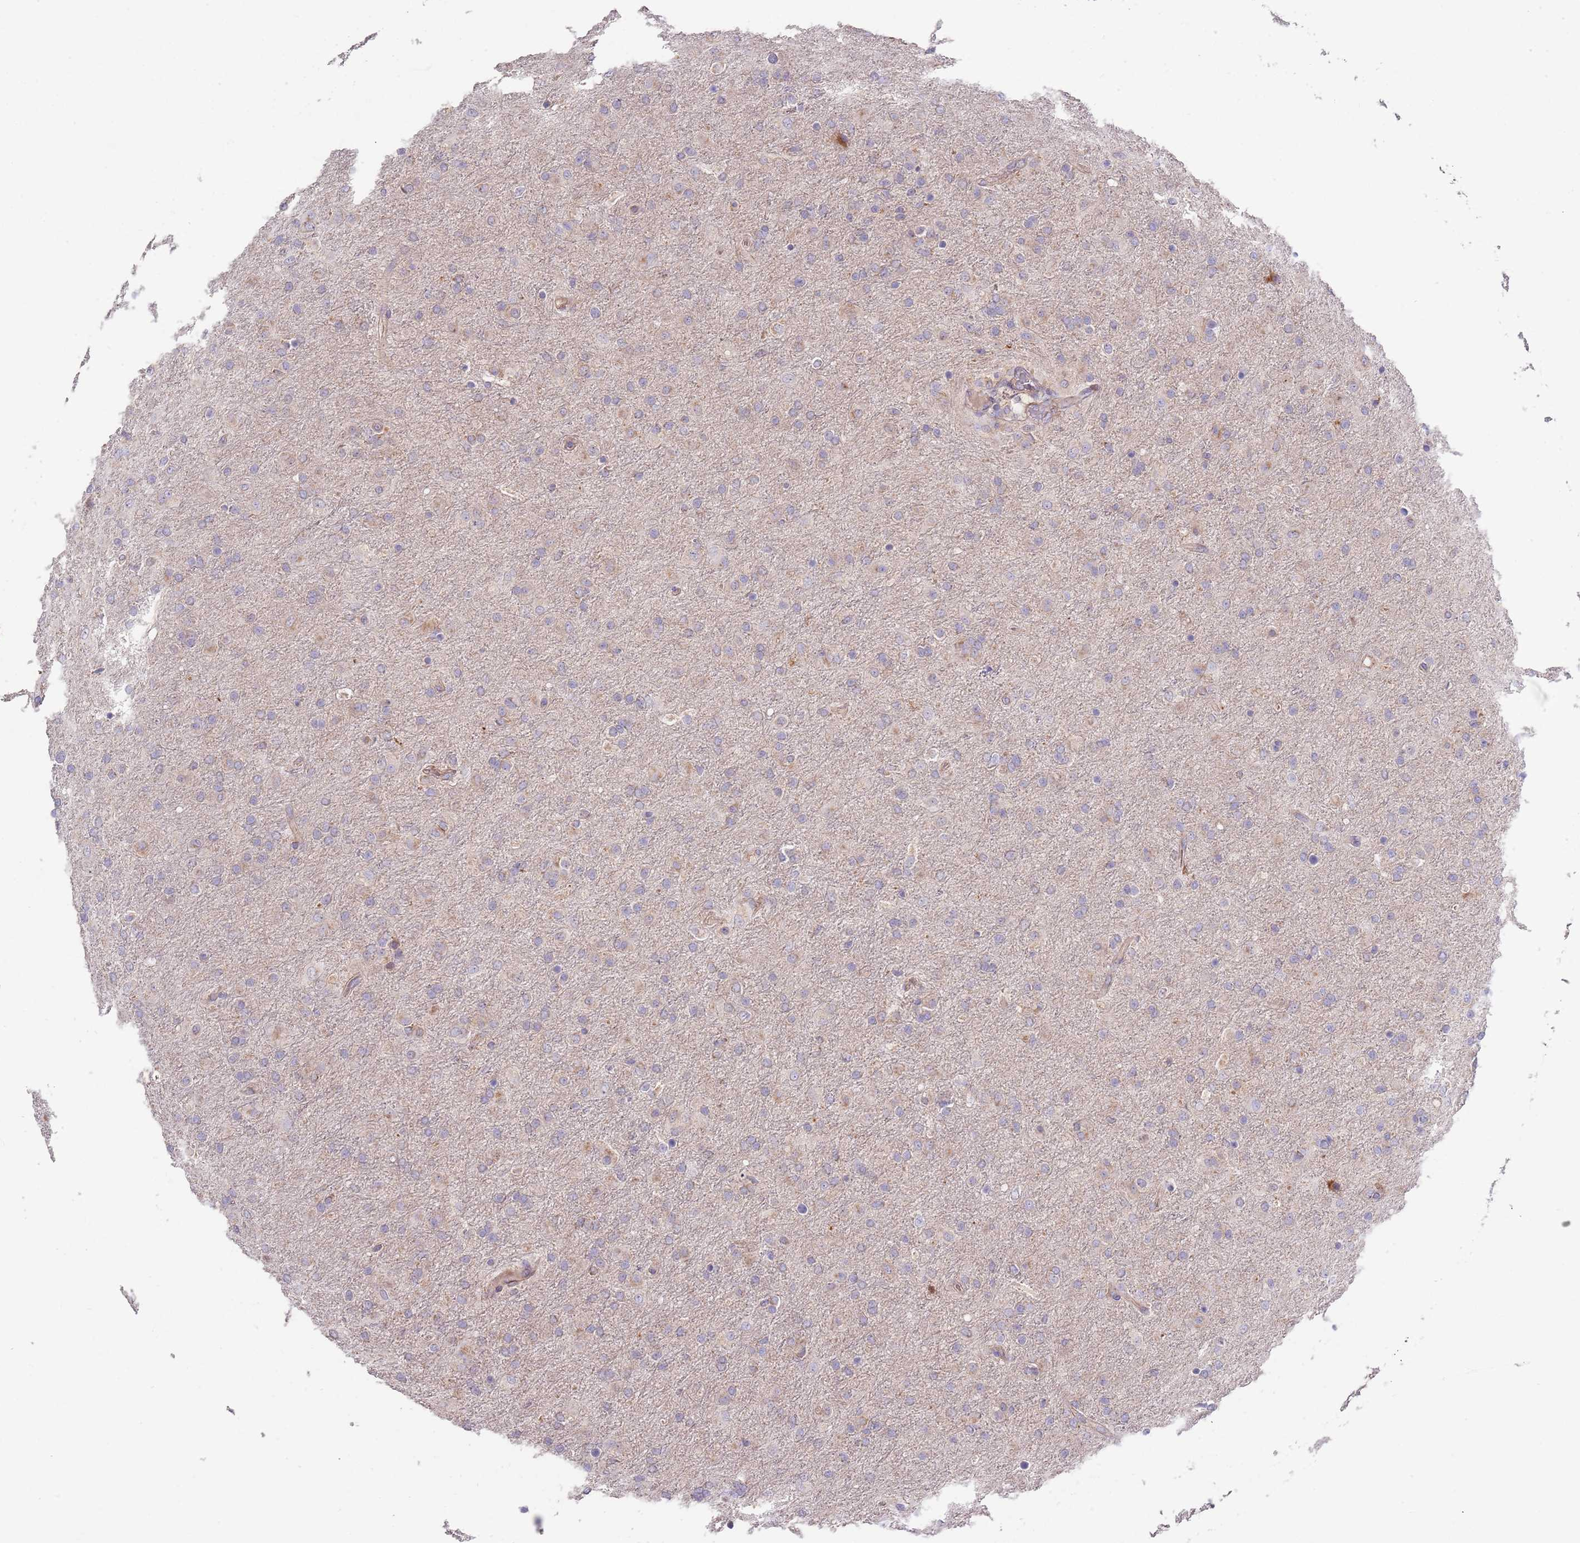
{"staining": {"intensity": "negative", "quantity": "none", "location": "none"}, "tissue": "glioma", "cell_type": "Tumor cells", "image_type": "cancer", "snomed": [{"axis": "morphology", "description": "Glioma, malignant, Low grade"}, {"axis": "topography", "description": "Brain"}], "caption": "Tumor cells show no significant positivity in glioma.", "gene": "ABCC10", "patient": {"sex": "male", "age": 65}}